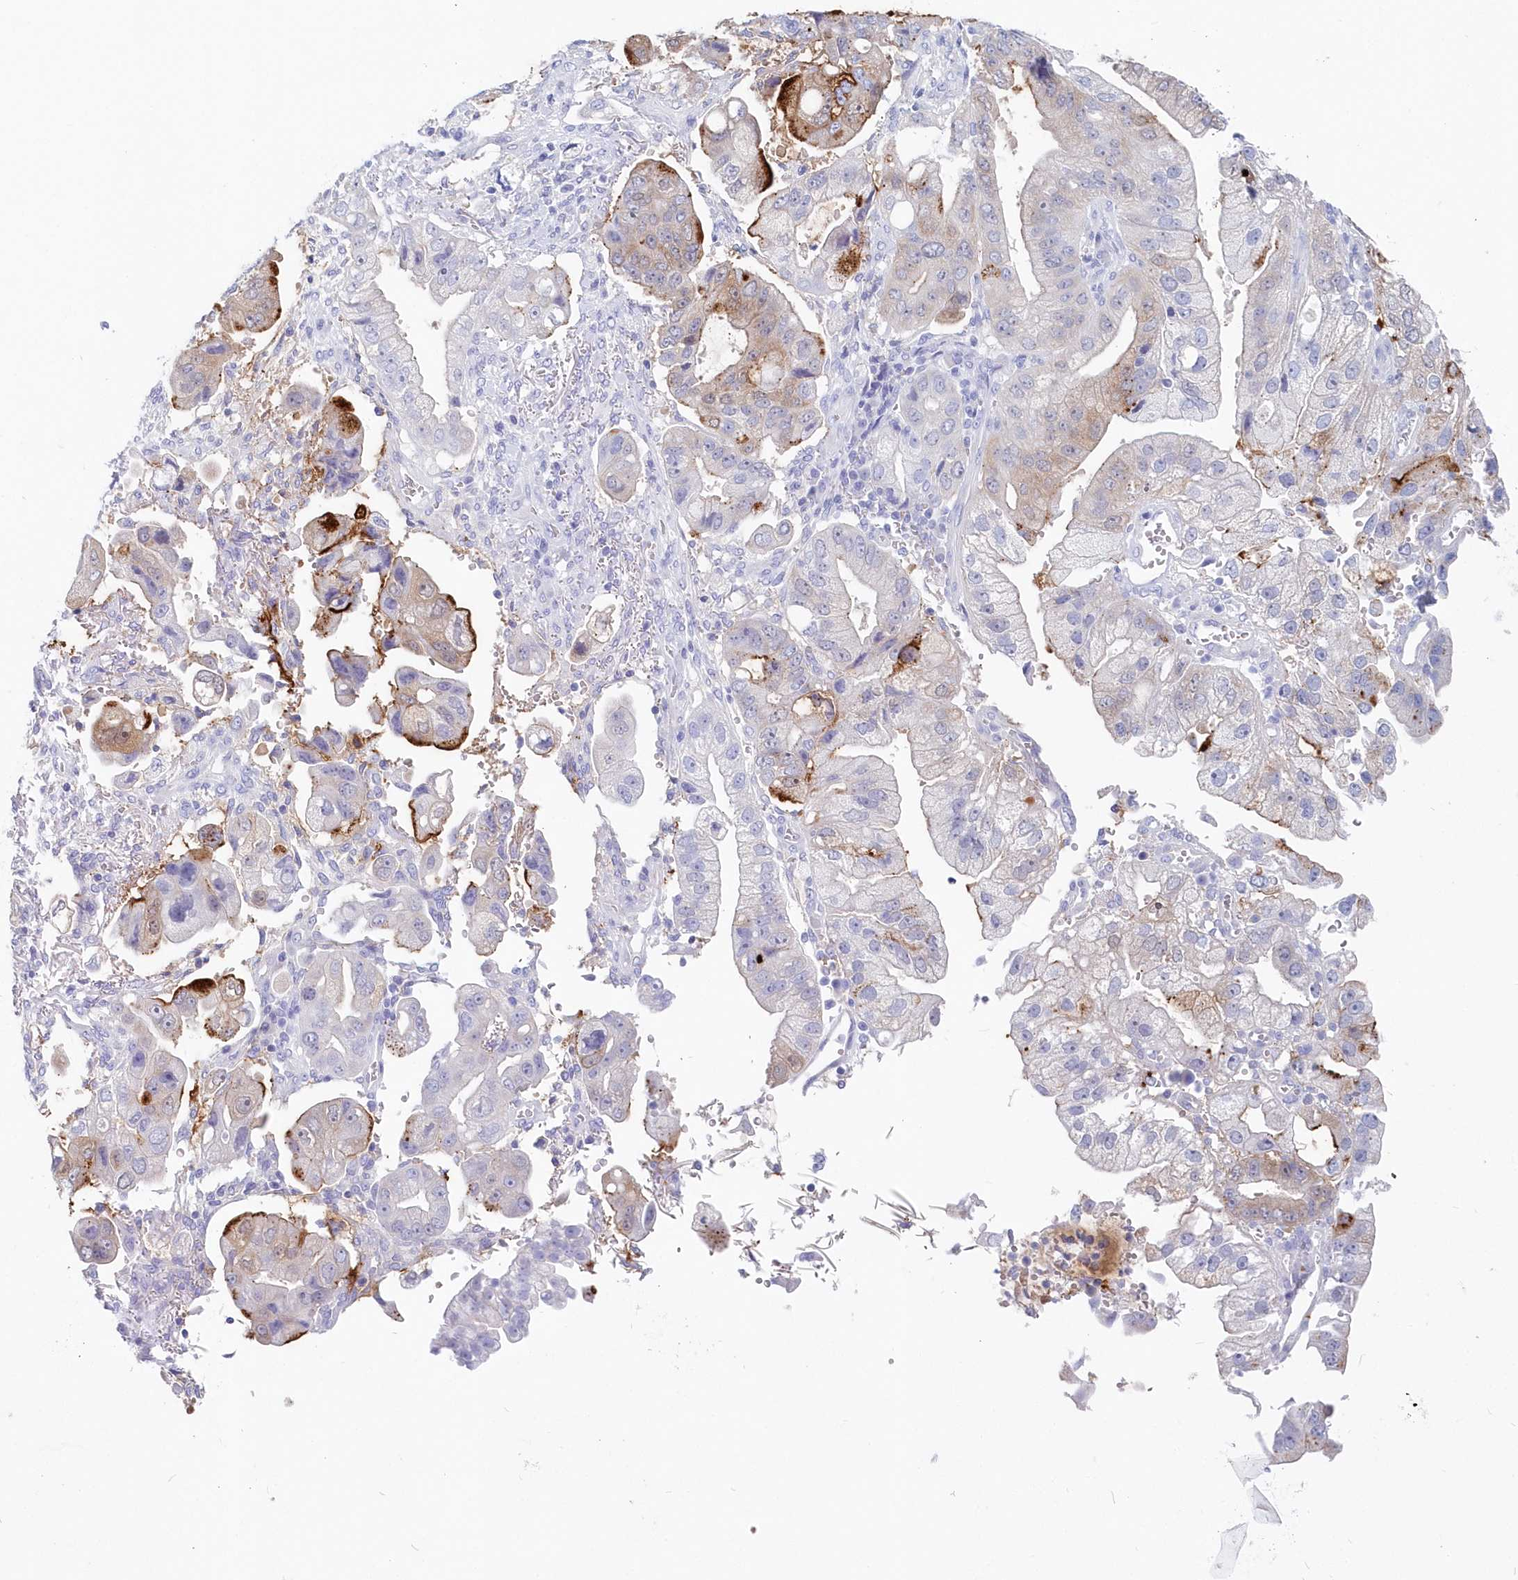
{"staining": {"intensity": "strong", "quantity": "<25%", "location": "cytoplasmic/membranous"}, "tissue": "stomach cancer", "cell_type": "Tumor cells", "image_type": "cancer", "snomed": [{"axis": "morphology", "description": "Adenocarcinoma, NOS"}, {"axis": "topography", "description": "Stomach"}], "caption": "Stomach cancer stained with immunohistochemistry exhibits strong cytoplasmic/membranous positivity in approximately <25% of tumor cells.", "gene": "CSNK1G2", "patient": {"sex": "male", "age": 62}}